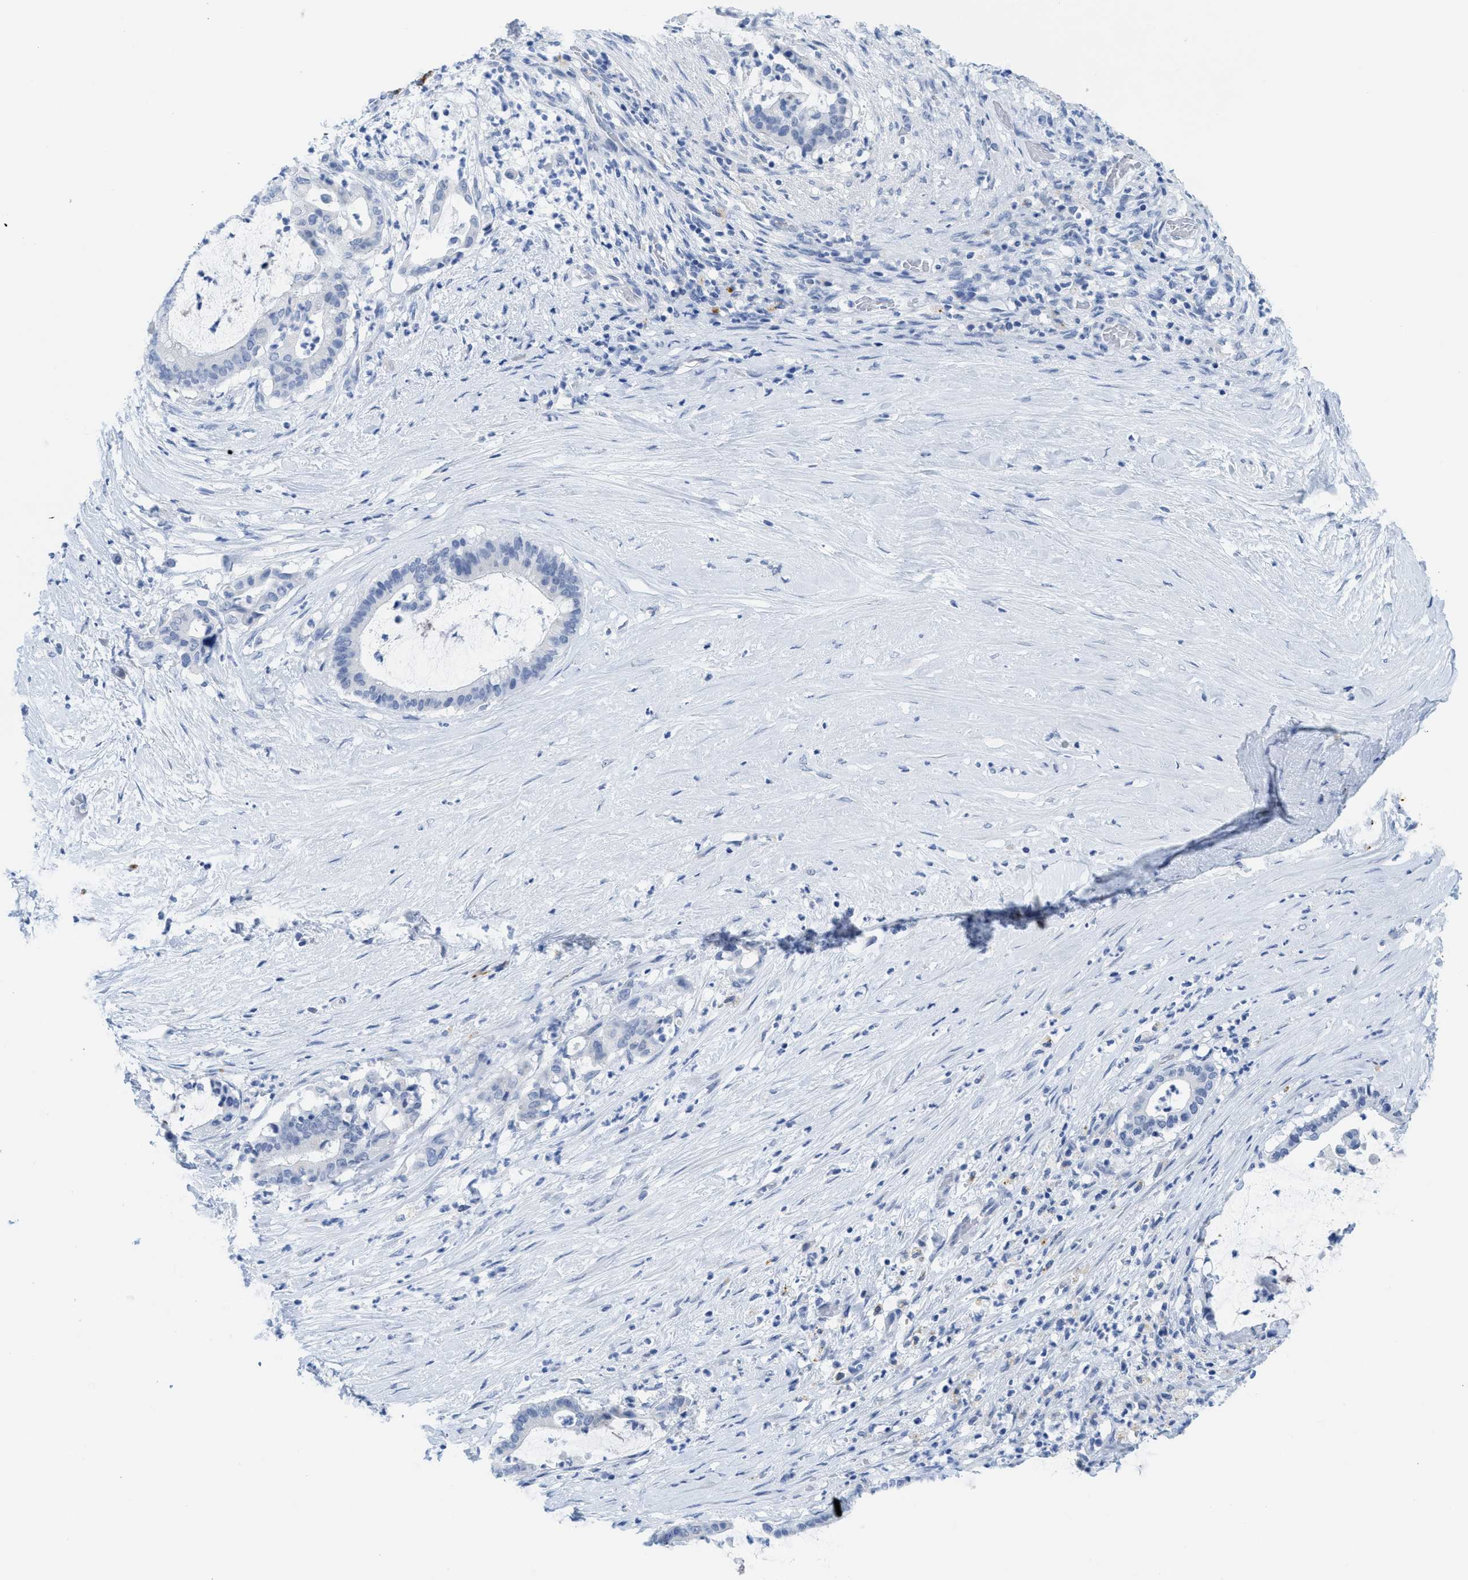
{"staining": {"intensity": "negative", "quantity": "none", "location": "none"}, "tissue": "pancreatic cancer", "cell_type": "Tumor cells", "image_type": "cancer", "snomed": [{"axis": "morphology", "description": "Adenocarcinoma, NOS"}, {"axis": "topography", "description": "Pancreas"}], "caption": "Photomicrograph shows no significant protein staining in tumor cells of pancreatic adenocarcinoma.", "gene": "WDR4", "patient": {"sex": "male", "age": 41}}